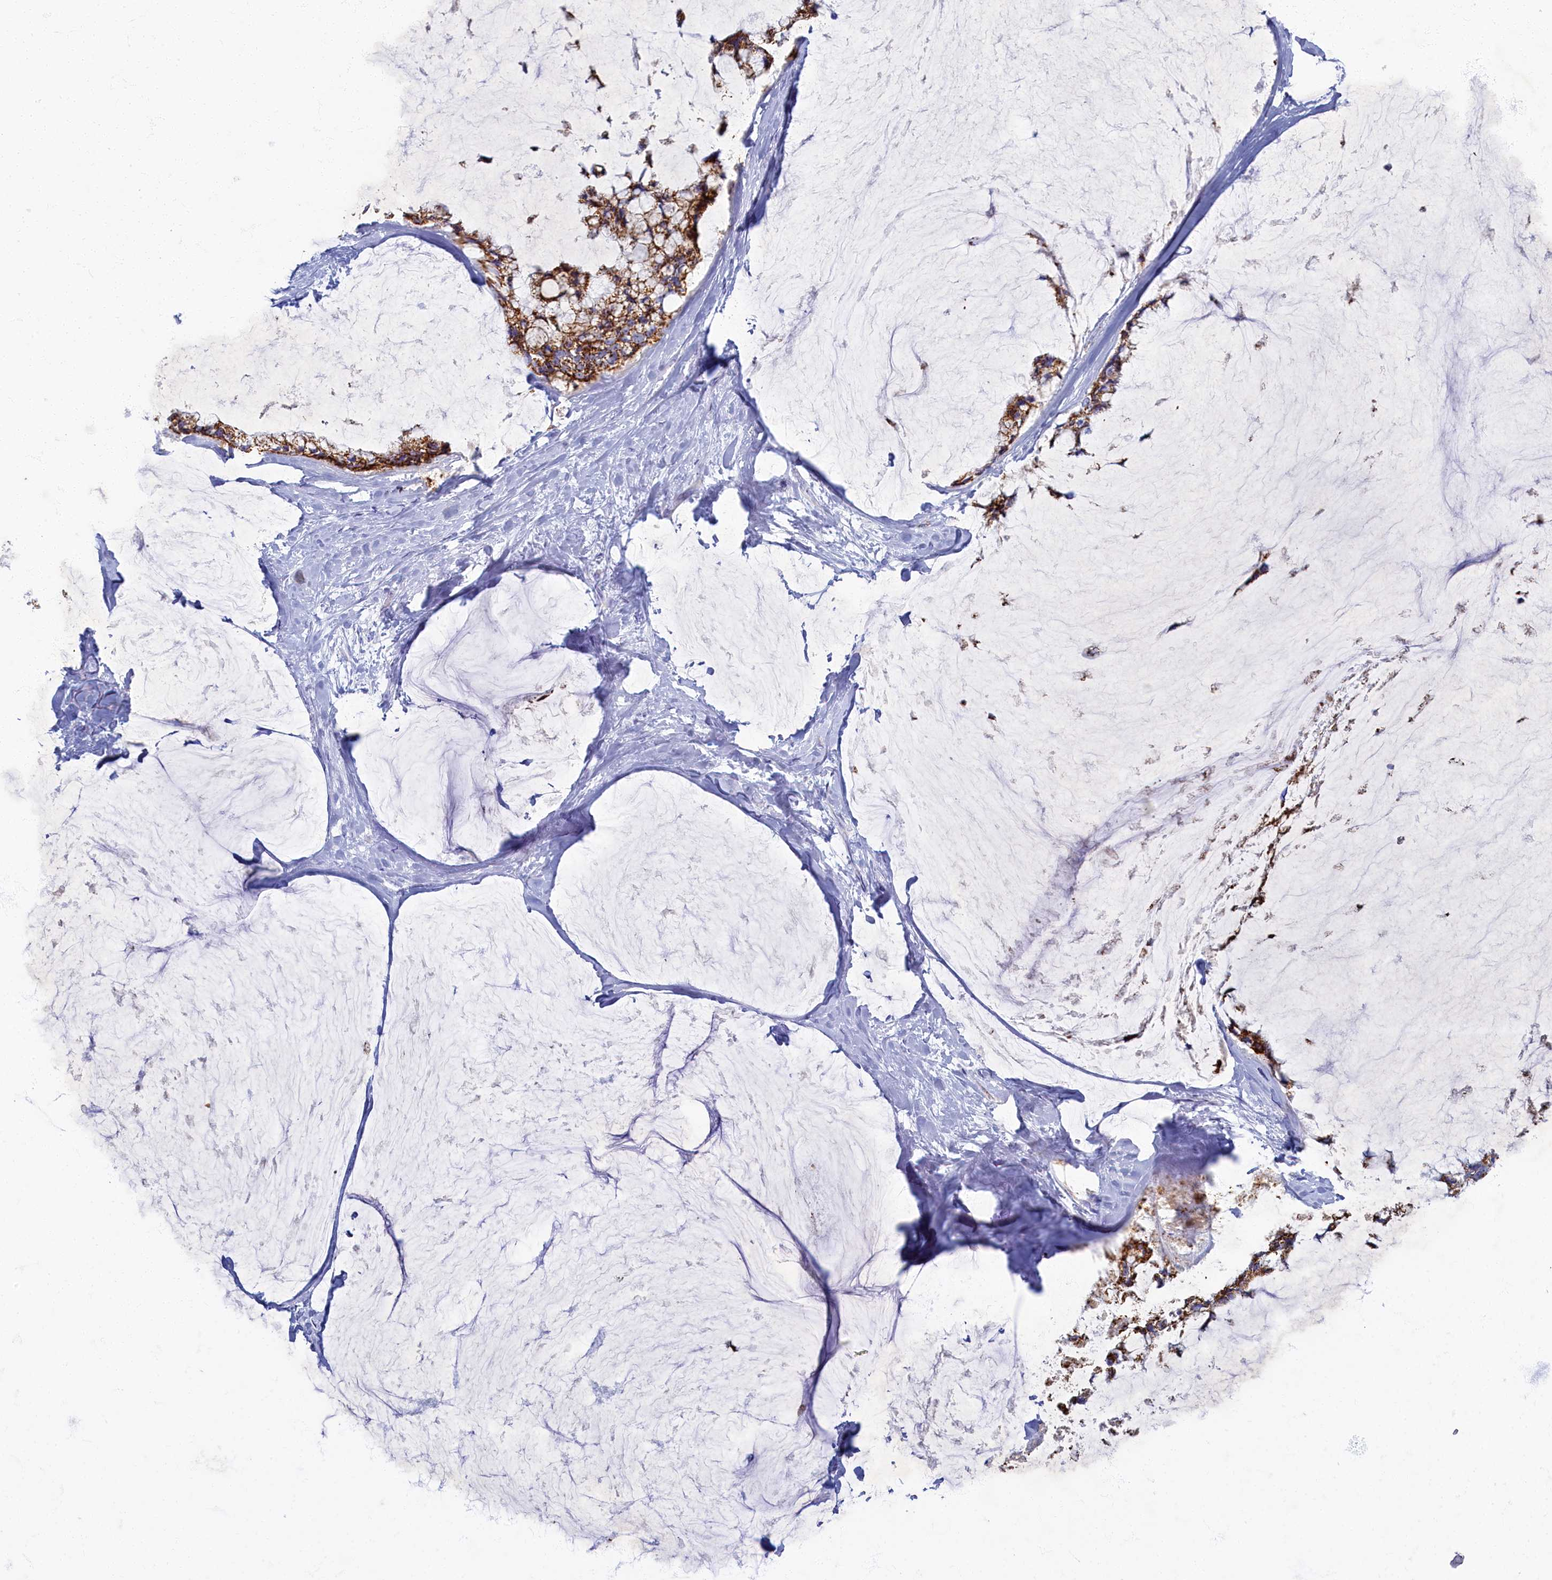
{"staining": {"intensity": "strong", "quantity": "25%-75%", "location": "cytoplasmic/membranous"}, "tissue": "ovarian cancer", "cell_type": "Tumor cells", "image_type": "cancer", "snomed": [{"axis": "morphology", "description": "Cystadenocarcinoma, mucinous, NOS"}, {"axis": "topography", "description": "Ovary"}], "caption": "There is high levels of strong cytoplasmic/membranous staining in tumor cells of mucinous cystadenocarcinoma (ovarian), as demonstrated by immunohistochemical staining (brown color).", "gene": "OCIAD2", "patient": {"sex": "female", "age": 39}}